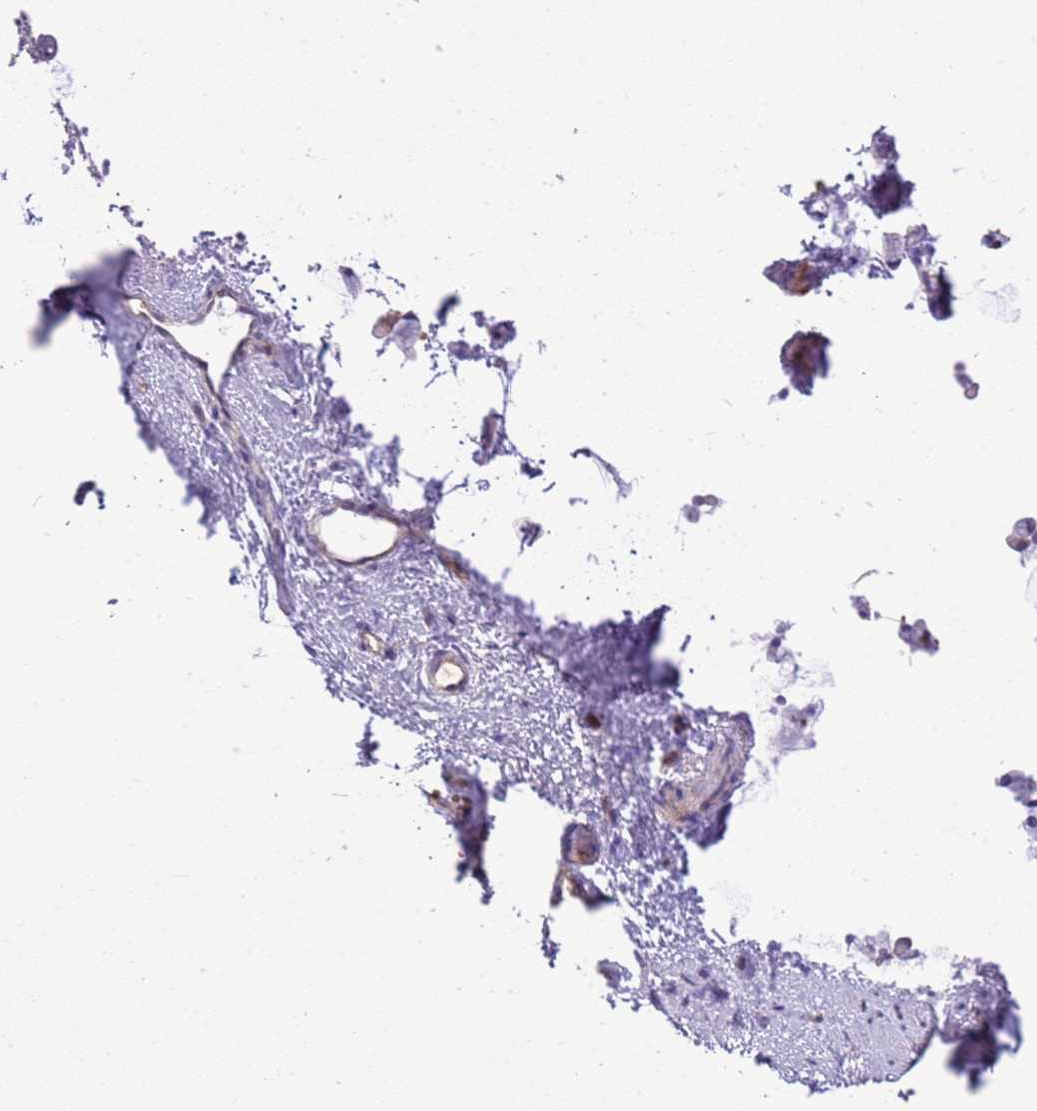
{"staining": {"intensity": "moderate", "quantity": ">75%", "location": "cytoplasmic/membranous"}, "tissue": "nasopharynx", "cell_type": "Respiratory epithelial cells", "image_type": "normal", "snomed": [{"axis": "morphology", "description": "Normal tissue, NOS"}, {"axis": "topography", "description": "Nasopharynx"}], "caption": "Immunohistochemical staining of unremarkable nasopharynx demonstrates moderate cytoplasmic/membranous protein staining in about >75% of respiratory epithelial cells.", "gene": "STIP1", "patient": {"sex": "male", "age": 82}}